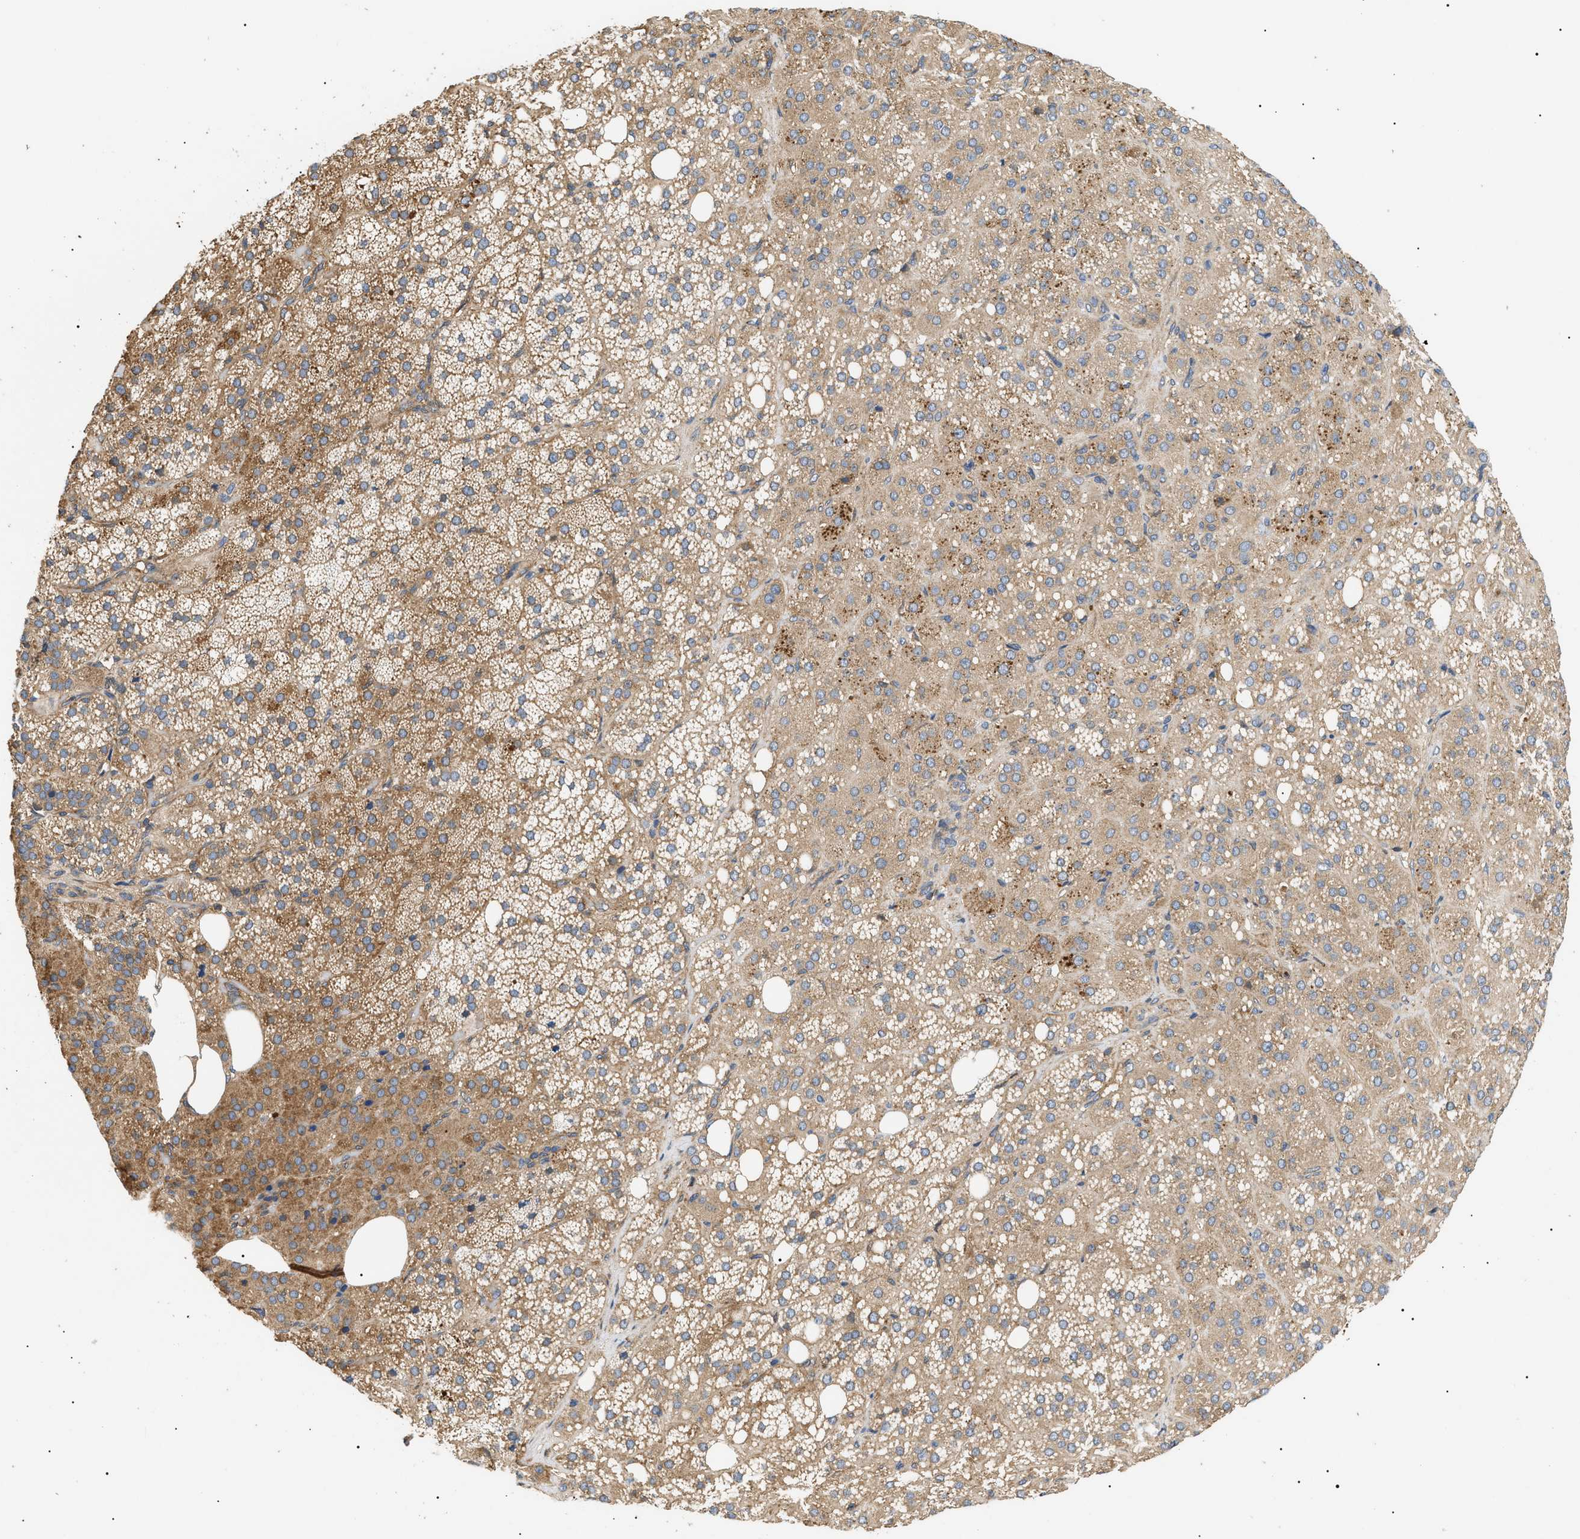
{"staining": {"intensity": "moderate", "quantity": ">75%", "location": "cytoplasmic/membranous"}, "tissue": "adrenal gland", "cell_type": "Glandular cells", "image_type": "normal", "snomed": [{"axis": "morphology", "description": "Normal tissue, NOS"}, {"axis": "topography", "description": "Adrenal gland"}], "caption": "A high-resolution histopathology image shows IHC staining of benign adrenal gland, which exhibits moderate cytoplasmic/membranous expression in about >75% of glandular cells. (brown staining indicates protein expression, while blue staining denotes nuclei).", "gene": "PPM1B", "patient": {"sex": "female", "age": 59}}